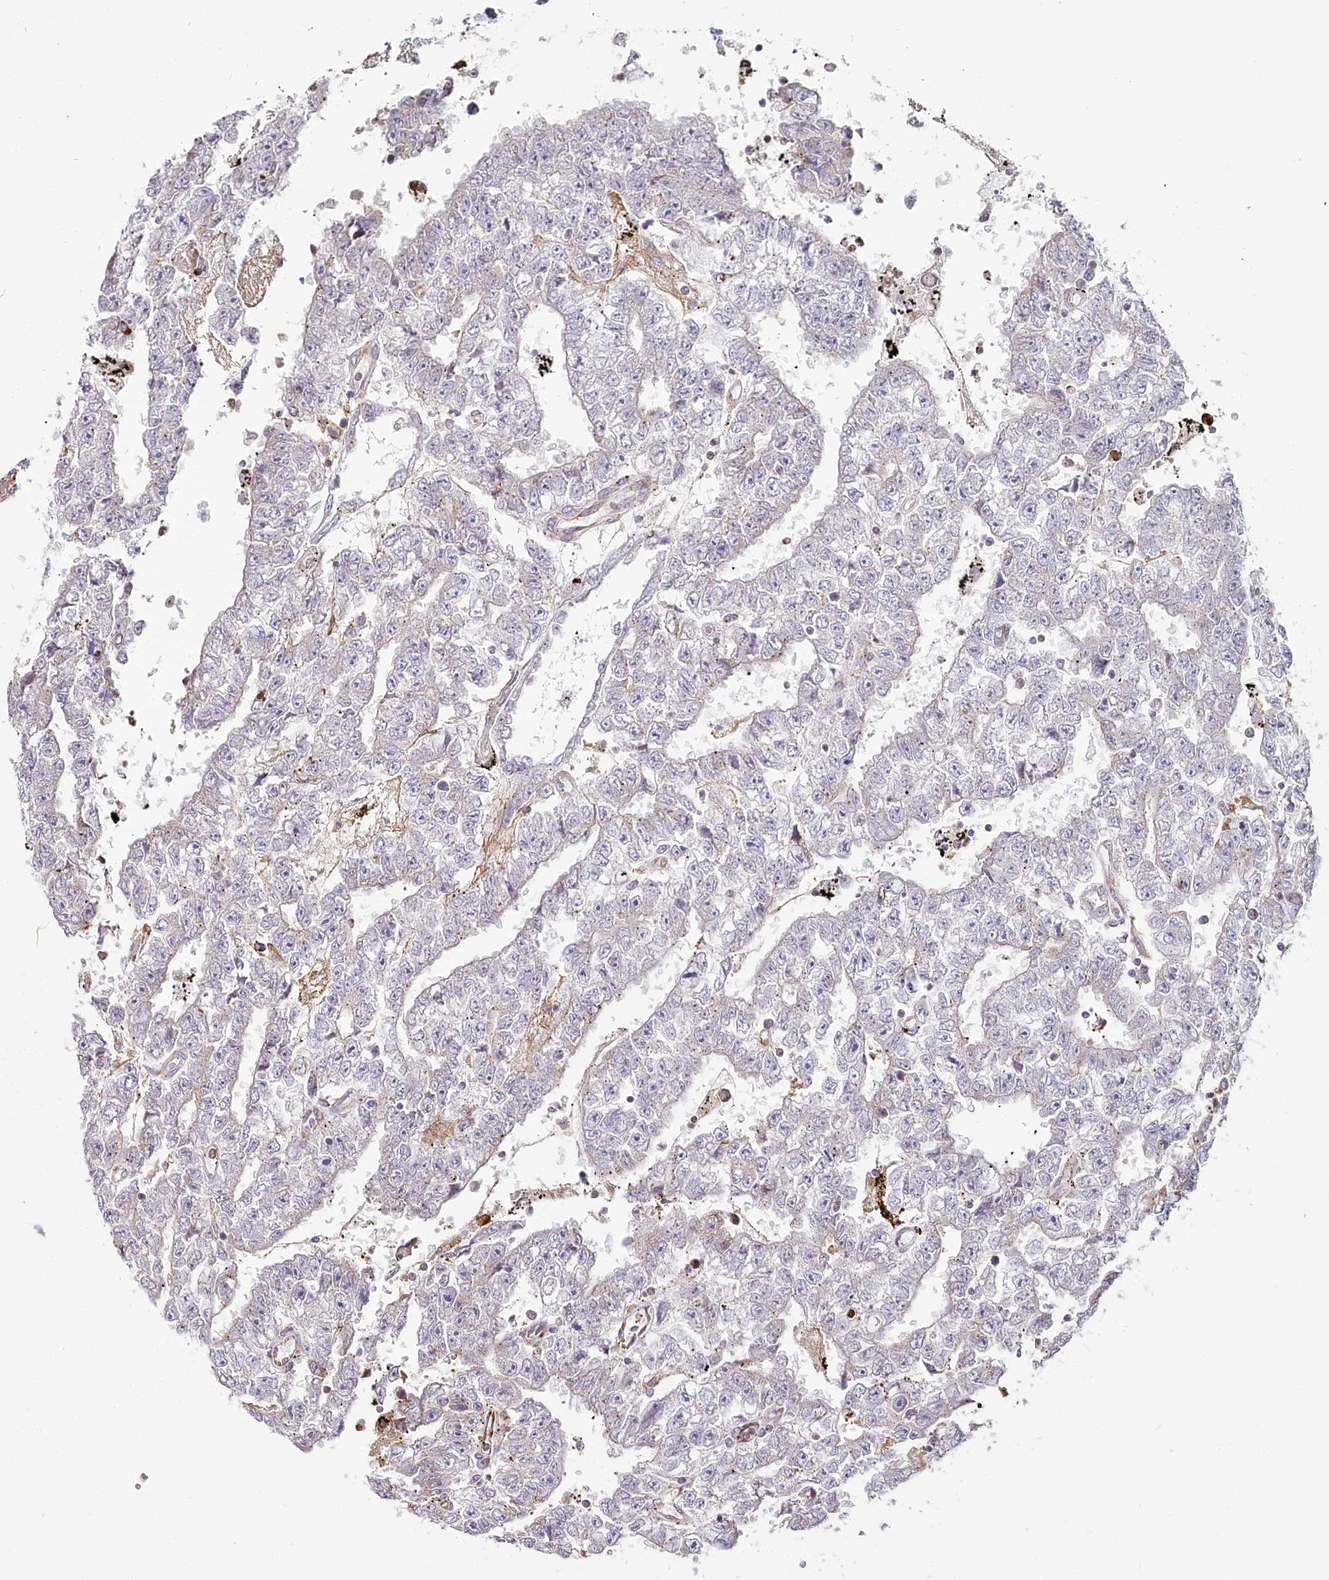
{"staining": {"intensity": "negative", "quantity": "none", "location": "none"}, "tissue": "testis cancer", "cell_type": "Tumor cells", "image_type": "cancer", "snomed": [{"axis": "morphology", "description": "Carcinoma, Embryonal, NOS"}, {"axis": "topography", "description": "Testis"}], "caption": "The histopathology image reveals no significant staining in tumor cells of testis cancer. (DAB (3,3'-diaminobenzidine) immunohistochemistry (IHC) visualized using brightfield microscopy, high magnification).", "gene": "POGLUT1", "patient": {"sex": "male", "age": 25}}